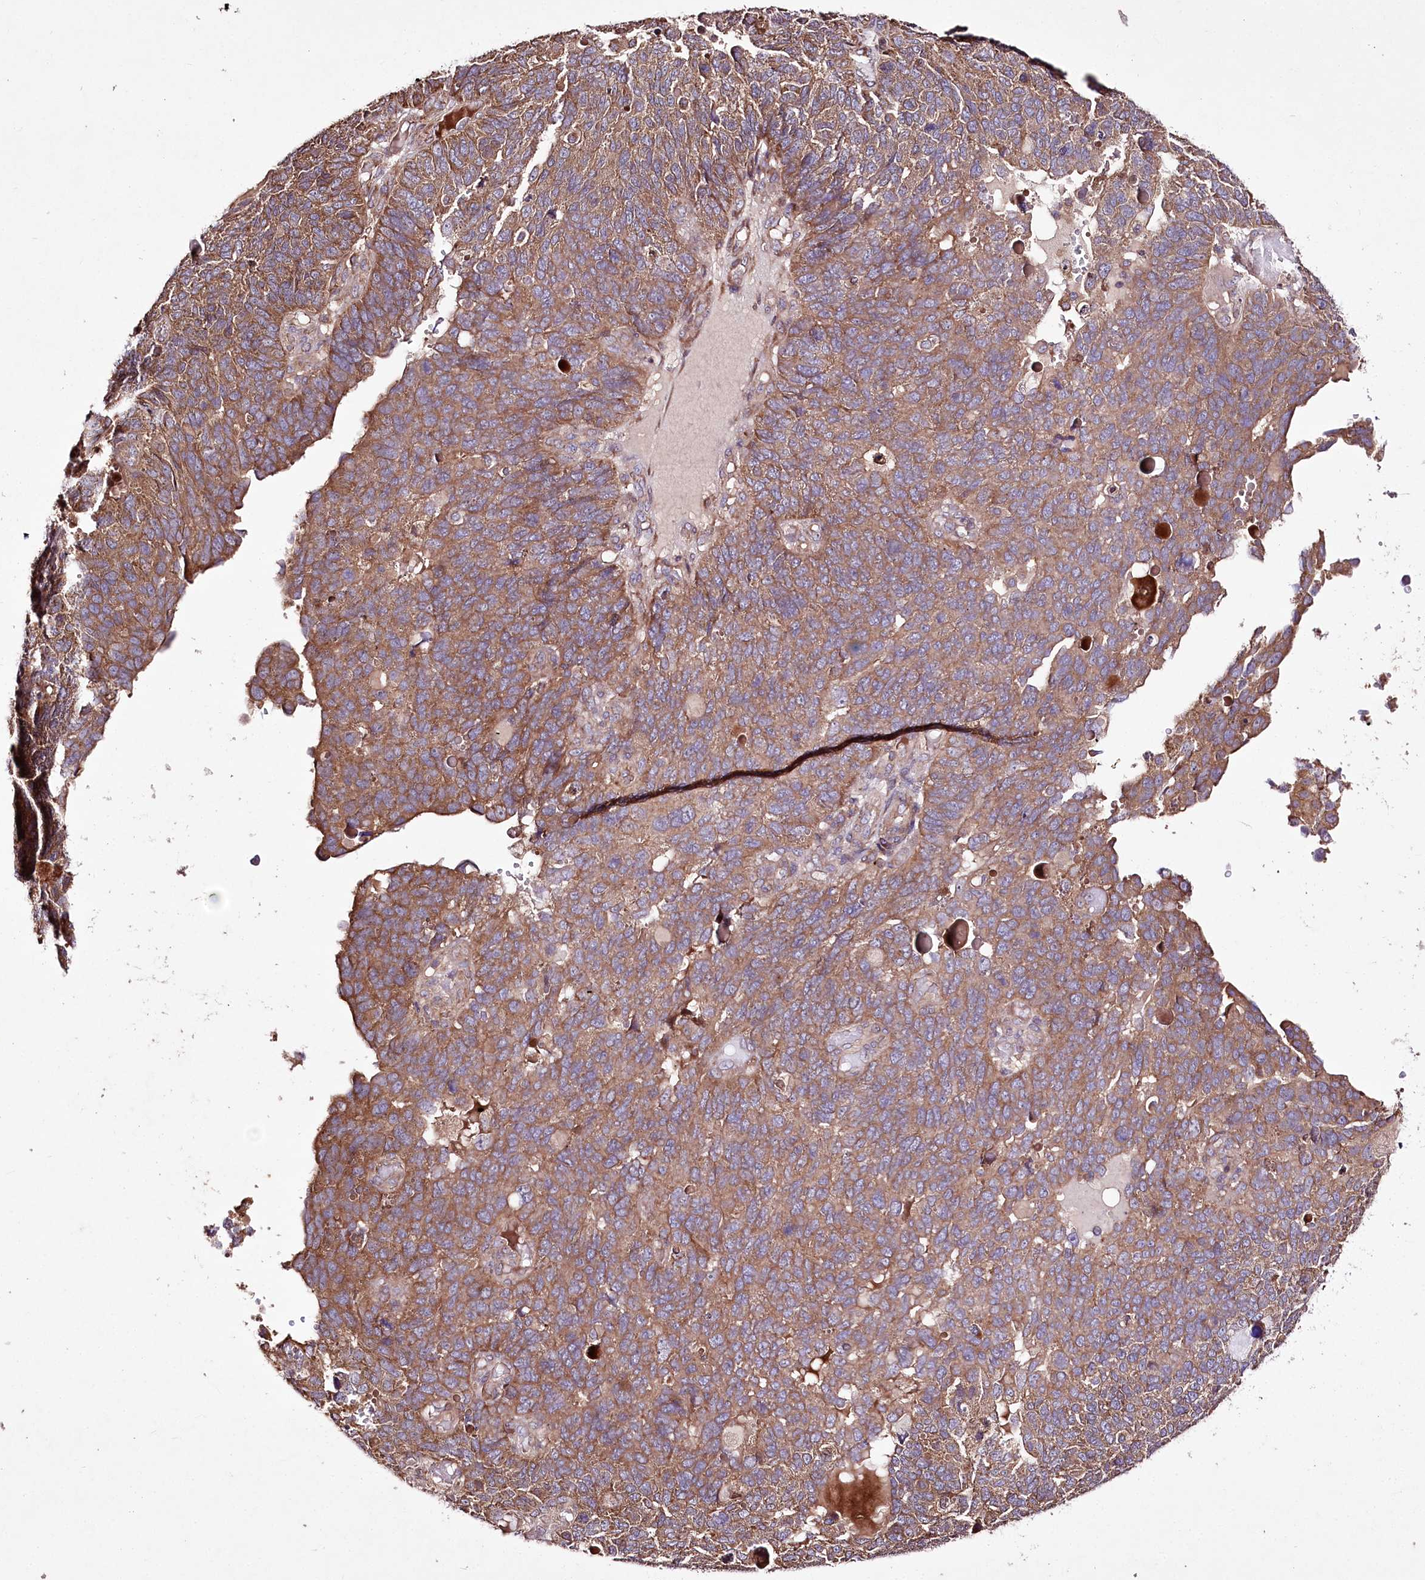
{"staining": {"intensity": "moderate", "quantity": ">75%", "location": "cytoplasmic/membranous"}, "tissue": "endometrial cancer", "cell_type": "Tumor cells", "image_type": "cancer", "snomed": [{"axis": "morphology", "description": "Adenocarcinoma, NOS"}, {"axis": "topography", "description": "Endometrium"}], "caption": "This micrograph shows immunohistochemistry (IHC) staining of endometrial cancer (adenocarcinoma), with medium moderate cytoplasmic/membranous staining in approximately >75% of tumor cells.", "gene": "WWC1", "patient": {"sex": "female", "age": 66}}